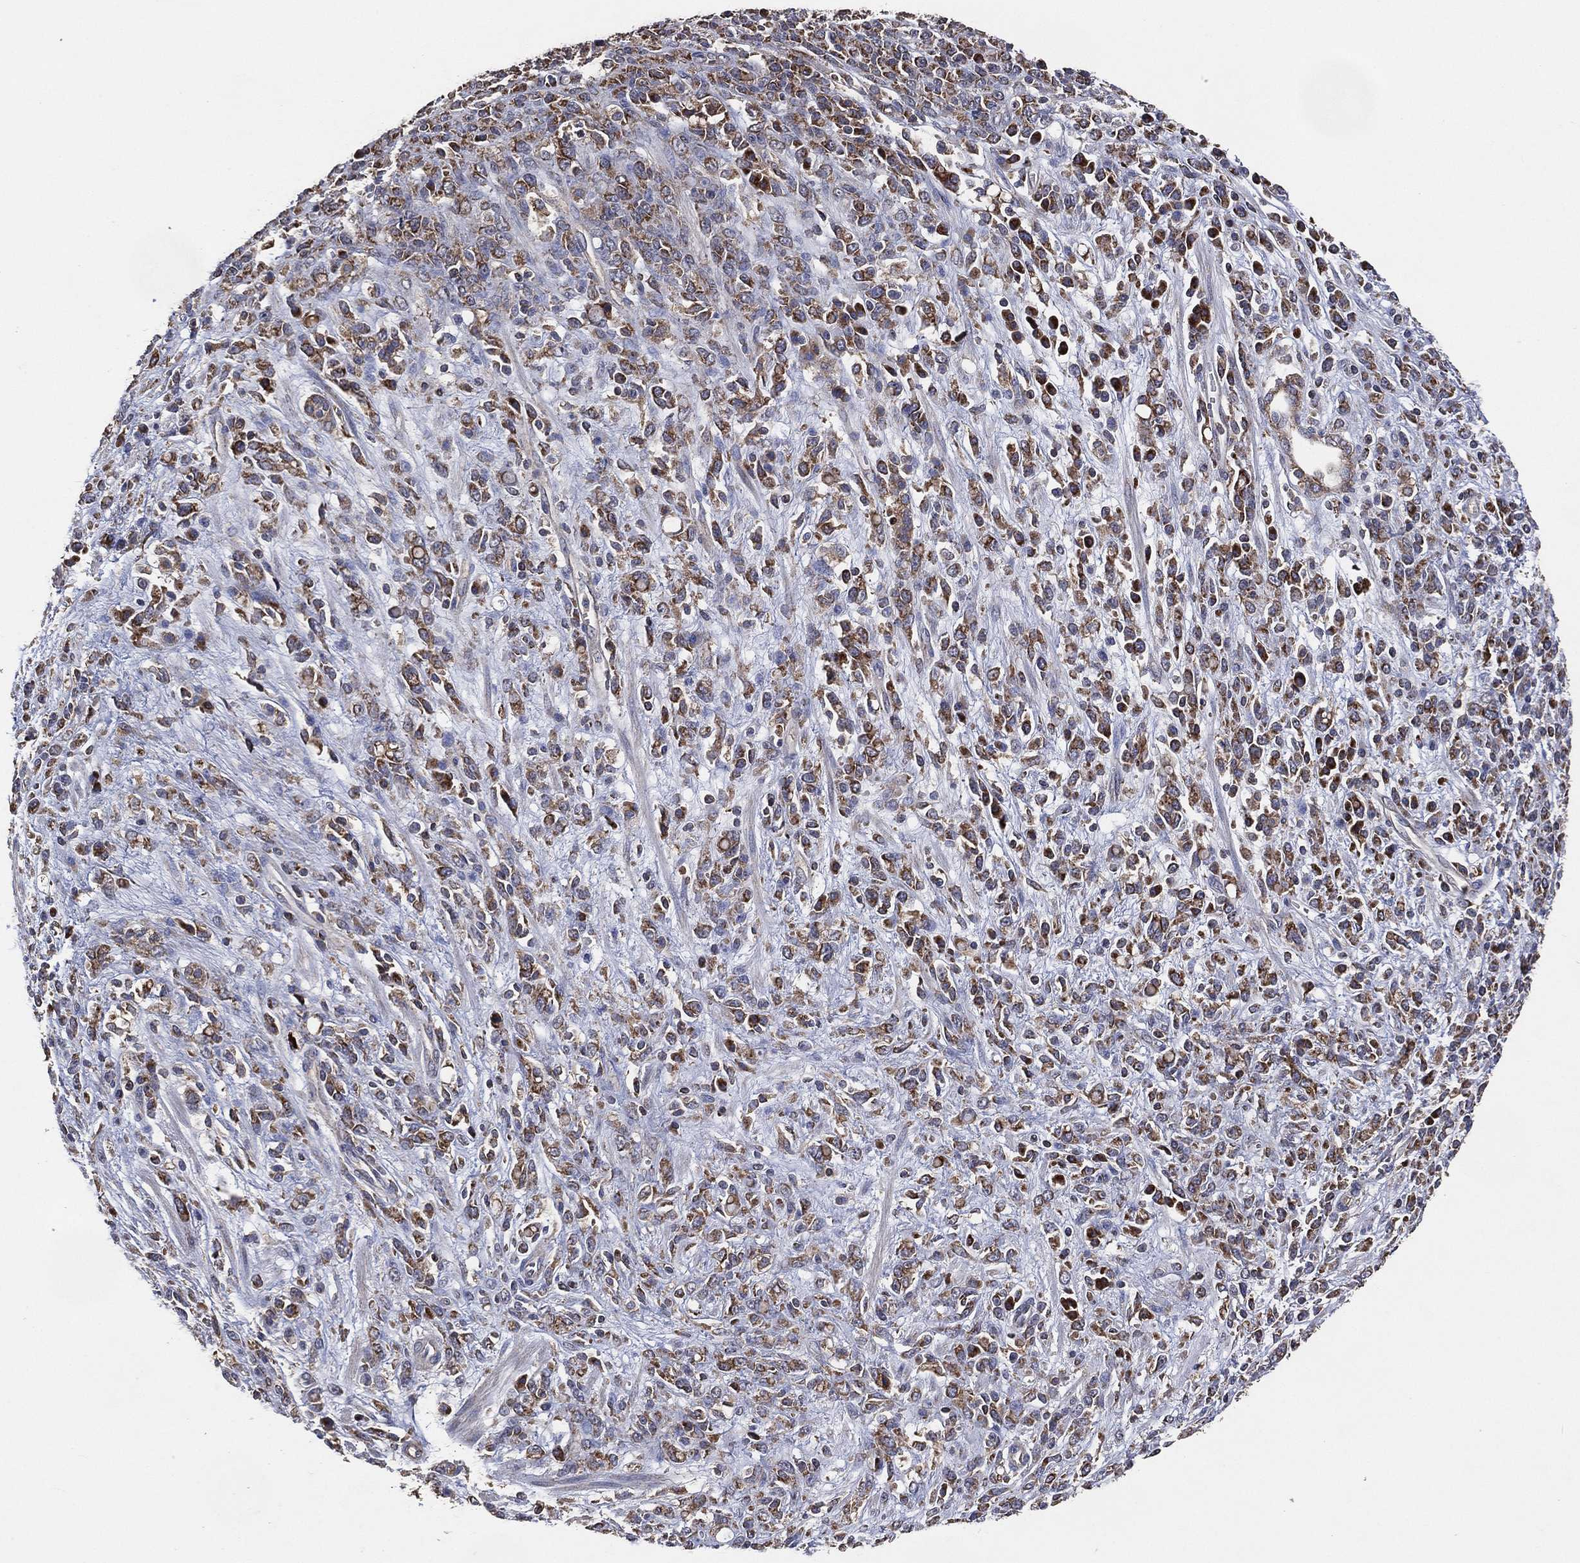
{"staining": {"intensity": "moderate", "quantity": "25%-75%", "location": "cytoplasmic/membranous"}, "tissue": "stomach cancer", "cell_type": "Tumor cells", "image_type": "cancer", "snomed": [{"axis": "morphology", "description": "Adenocarcinoma, NOS"}, {"axis": "topography", "description": "Stomach"}], "caption": "Tumor cells show medium levels of moderate cytoplasmic/membranous expression in about 25%-75% of cells in adenocarcinoma (stomach).", "gene": "LIMD1", "patient": {"sex": "female", "age": 57}}